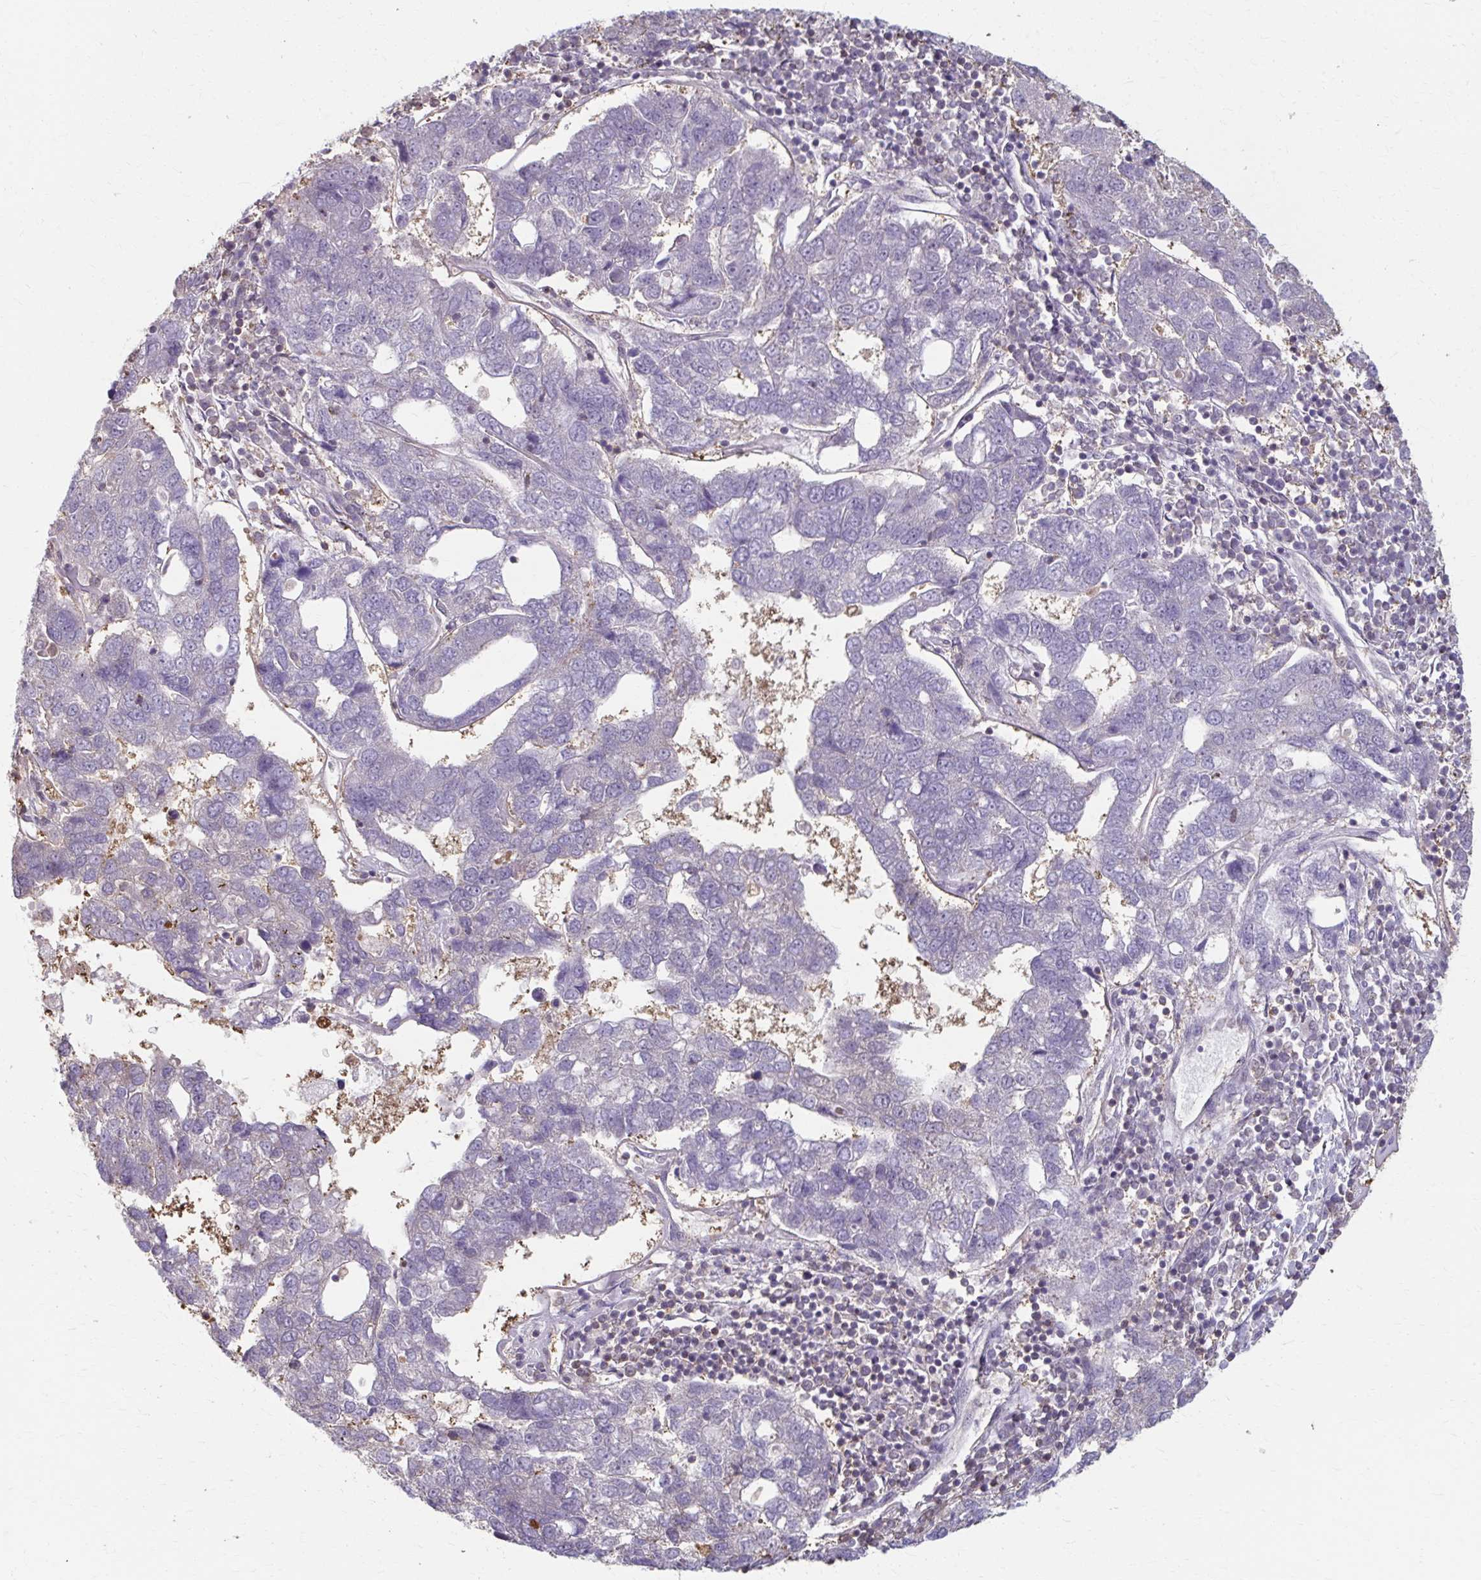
{"staining": {"intensity": "negative", "quantity": "none", "location": "none"}, "tissue": "pancreatic cancer", "cell_type": "Tumor cells", "image_type": "cancer", "snomed": [{"axis": "morphology", "description": "Adenocarcinoma, NOS"}, {"axis": "topography", "description": "Pancreas"}], "caption": "Tumor cells show no significant staining in pancreatic cancer.", "gene": "ING4", "patient": {"sex": "female", "age": 61}}